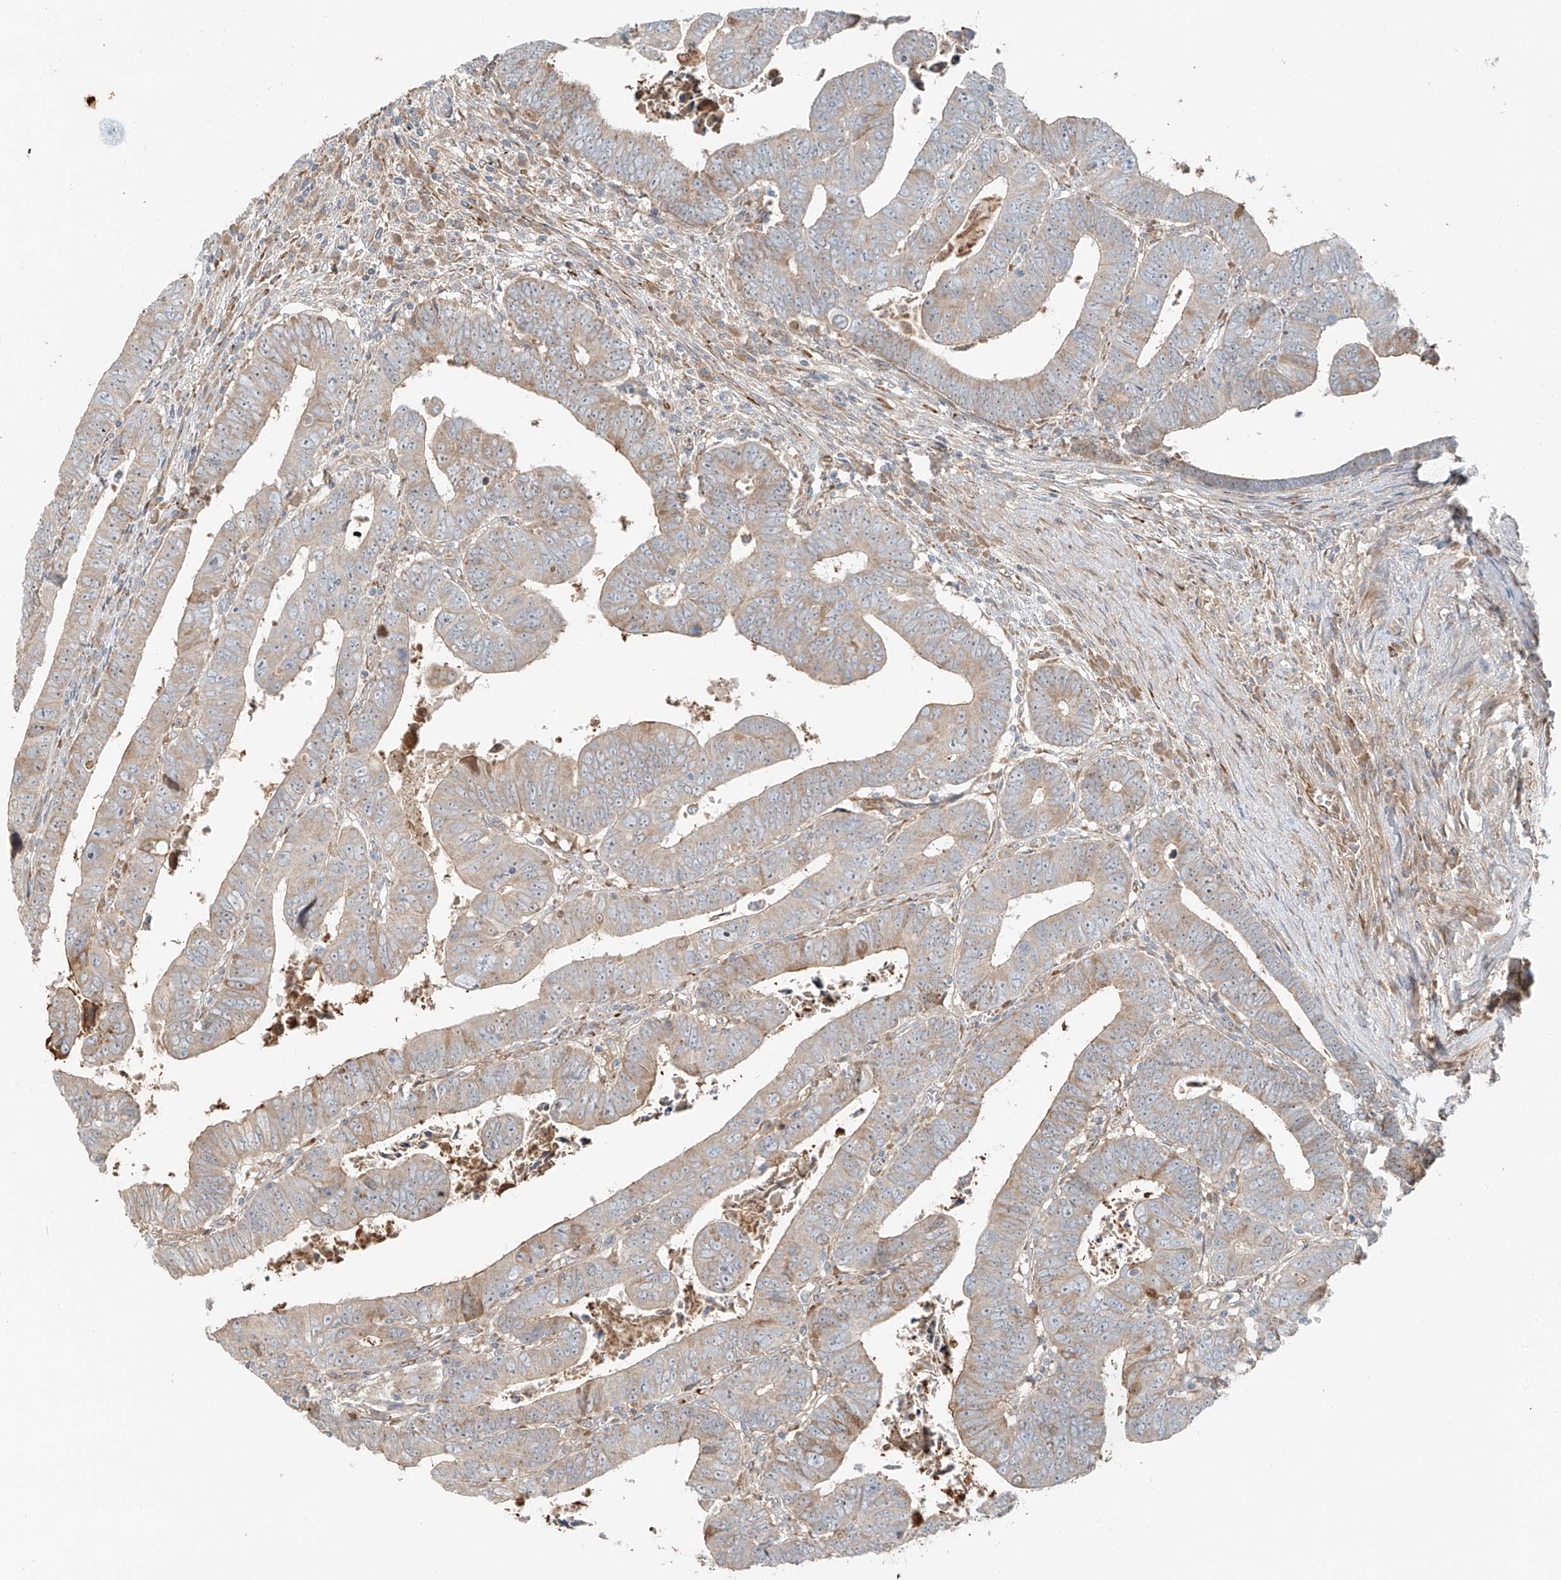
{"staining": {"intensity": "weak", "quantity": "<25%", "location": "cytoplasmic/membranous"}, "tissue": "colorectal cancer", "cell_type": "Tumor cells", "image_type": "cancer", "snomed": [{"axis": "morphology", "description": "Normal tissue, NOS"}, {"axis": "morphology", "description": "Adenocarcinoma, NOS"}, {"axis": "topography", "description": "Rectum"}], "caption": "Immunohistochemistry histopathology image of human colorectal adenocarcinoma stained for a protein (brown), which exhibits no positivity in tumor cells.", "gene": "FSTL1", "patient": {"sex": "female", "age": 65}}